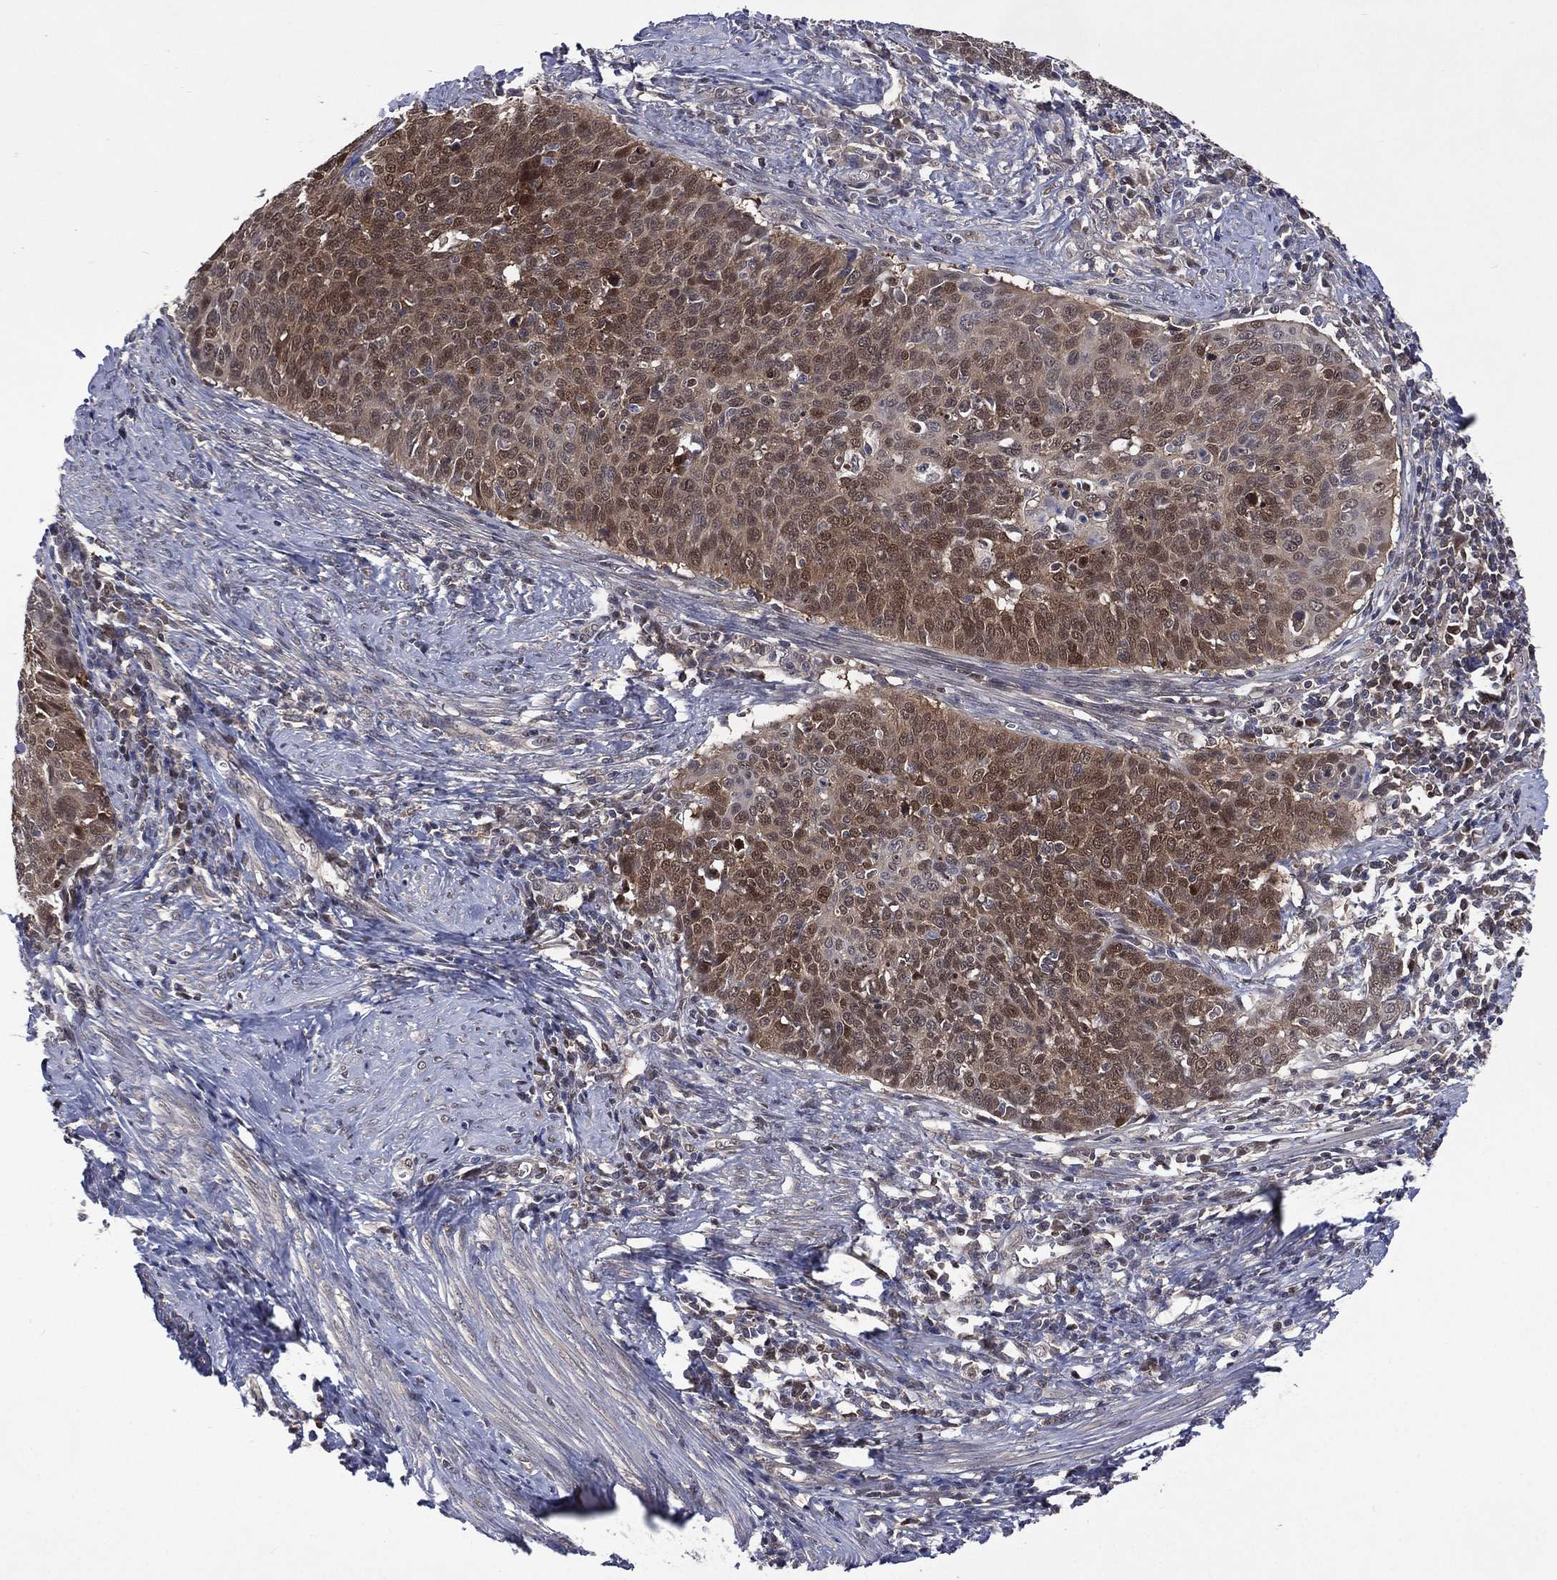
{"staining": {"intensity": "moderate", "quantity": ">75%", "location": "cytoplasmic/membranous,nuclear"}, "tissue": "cervical cancer", "cell_type": "Tumor cells", "image_type": "cancer", "snomed": [{"axis": "morphology", "description": "Normal tissue, NOS"}, {"axis": "morphology", "description": "Squamous cell carcinoma, NOS"}, {"axis": "topography", "description": "Cervix"}], "caption": "Immunohistochemistry of cervical cancer shows medium levels of moderate cytoplasmic/membranous and nuclear positivity in approximately >75% of tumor cells.", "gene": "MTAP", "patient": {"sex": "female", "age": 39}}